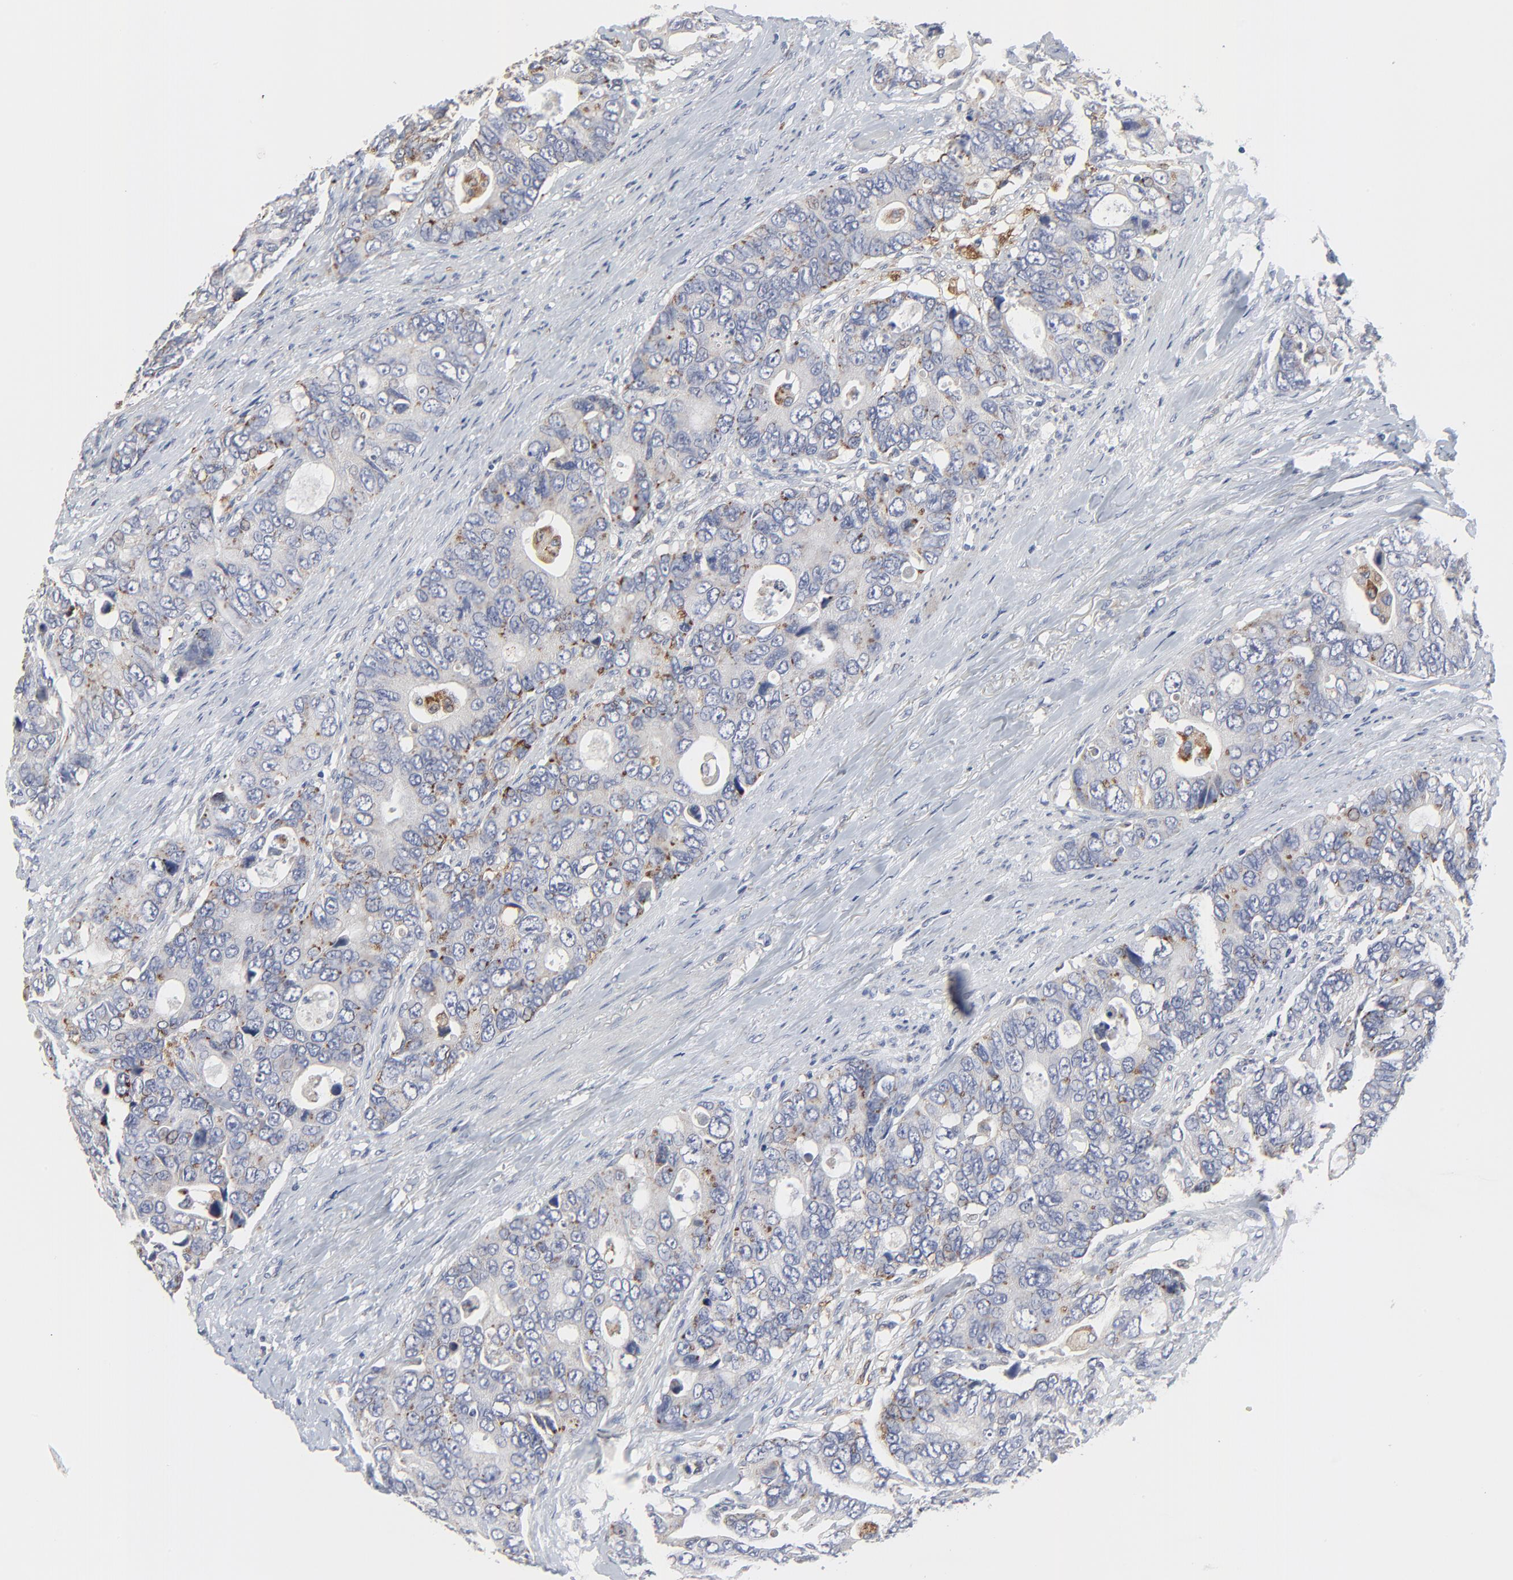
{"staining": {"intensity": "moderate", "quantity": "25%-75%", "location": "cytoplasmic/membranous"}, "tissue": "colorectal cancer", "cell_type": "Tumor cells", "image_type": "cancer", "snomed": [{"axis": "morphology", "description": "Adenocarcinoma, NOS"}, {"axis": "topography", "description": "Rectum"}], "caption": "This photomicrograph reveals IHC staining of human colorectal adenocarcinoma, with medium moderate cytoplasmic/membranous positivity in about 25%-75% of tumor cells.", "gene": "DHRSX", "patient": {"sex": "female", "age": 67}}